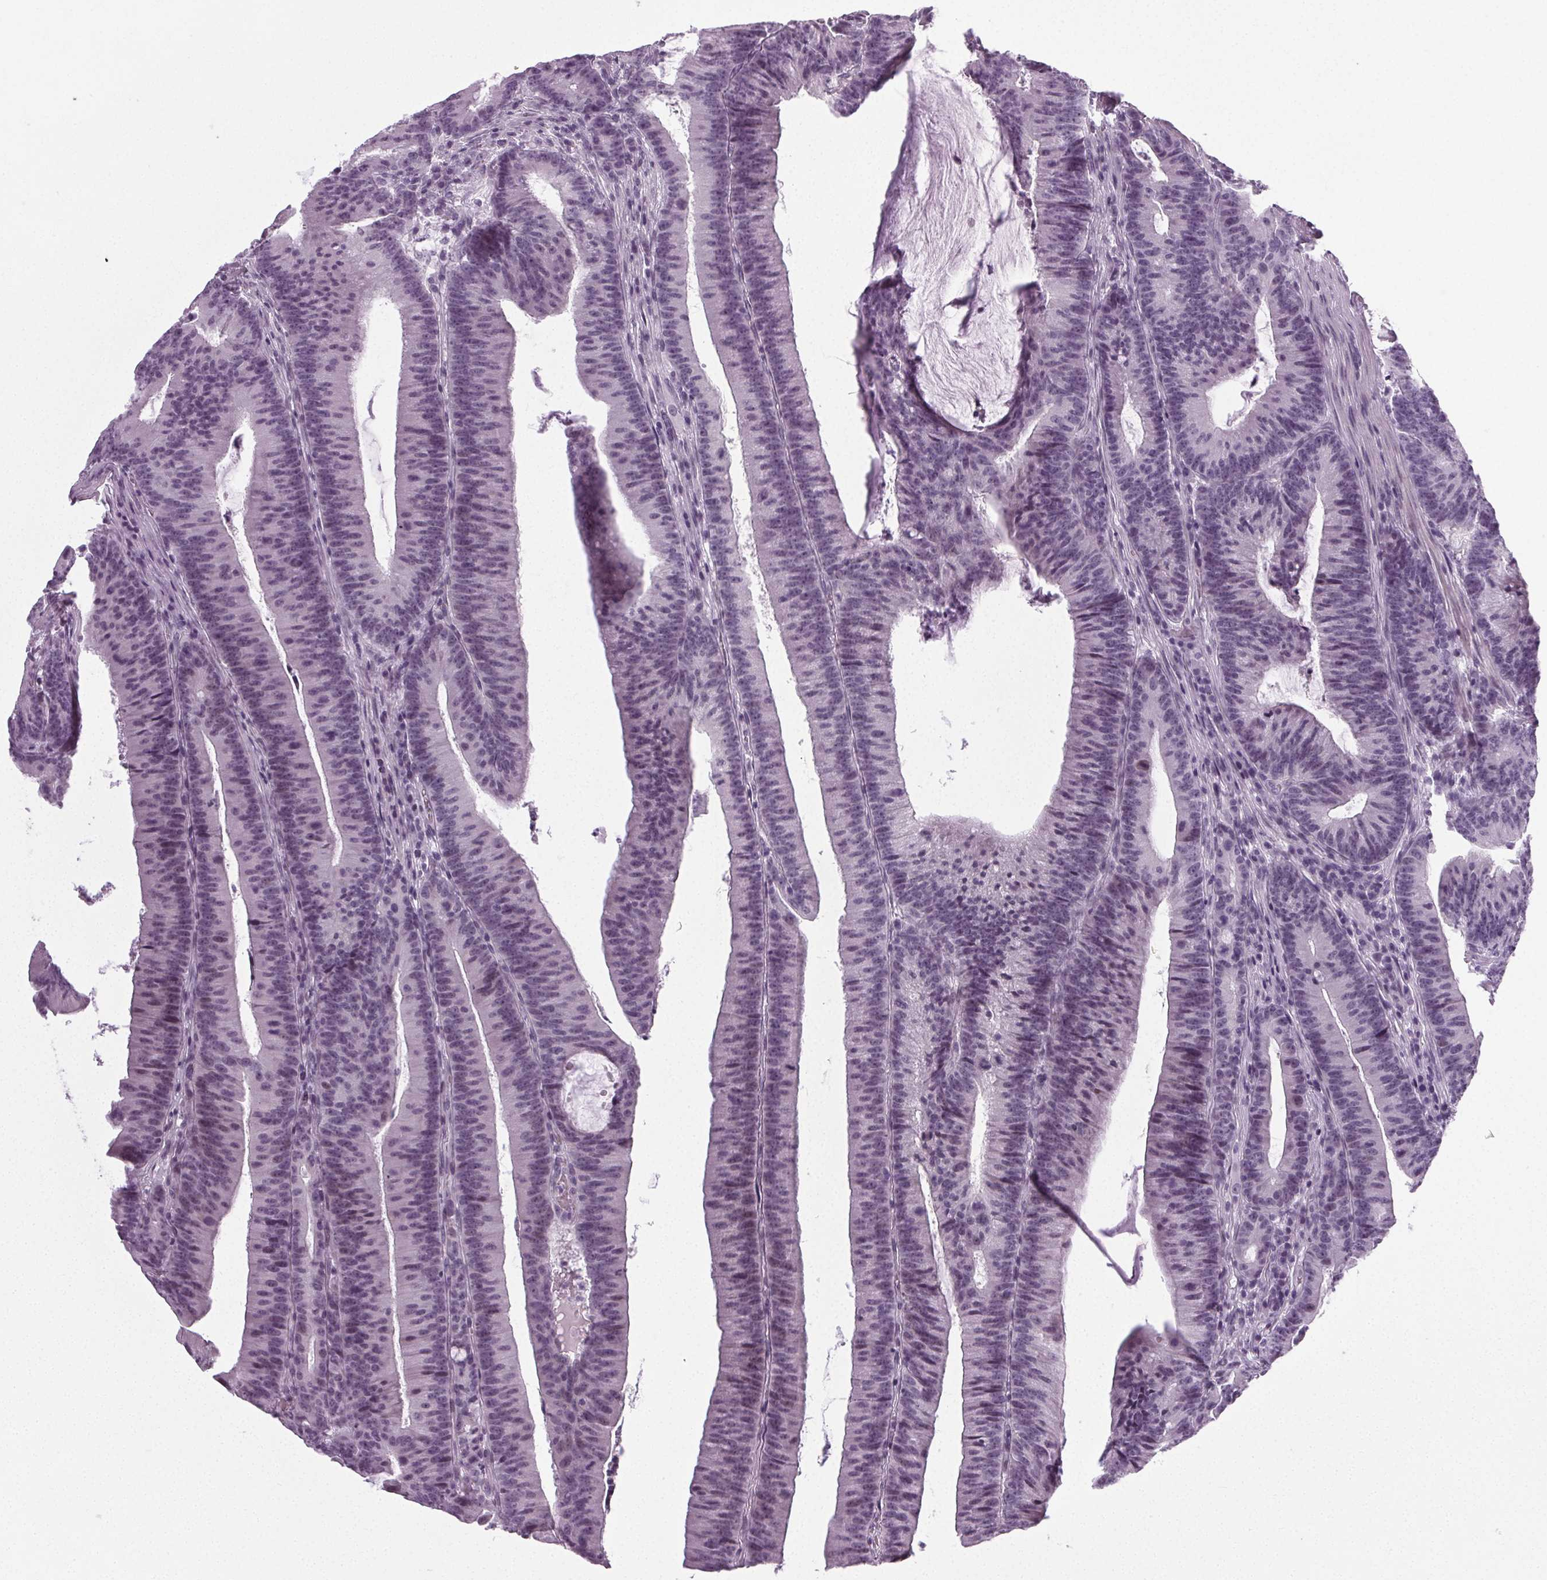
{"staining": {"intensity": "negative", "quantity": "none", "location": "none"}, "tissue": "colorectal cancer", "cell_type": "Tumor cells", "image_type": "cancer", "snomed": [{"axis": "morphology", "description": "Adenocarcinoma, NOS"}, {"axis": "topography", "description": "Colon"}], "caption": "High magnification brightfield microscopy of colorectal adenocarcinoma stained with DAB (3,3'-diaminobenzidine) (brown) and counterstained with hematoxylin (blue): tumor cells show no significant expression.", "gene": "IGF2BP1", "patient": {"sex": "female", "age": 78}}